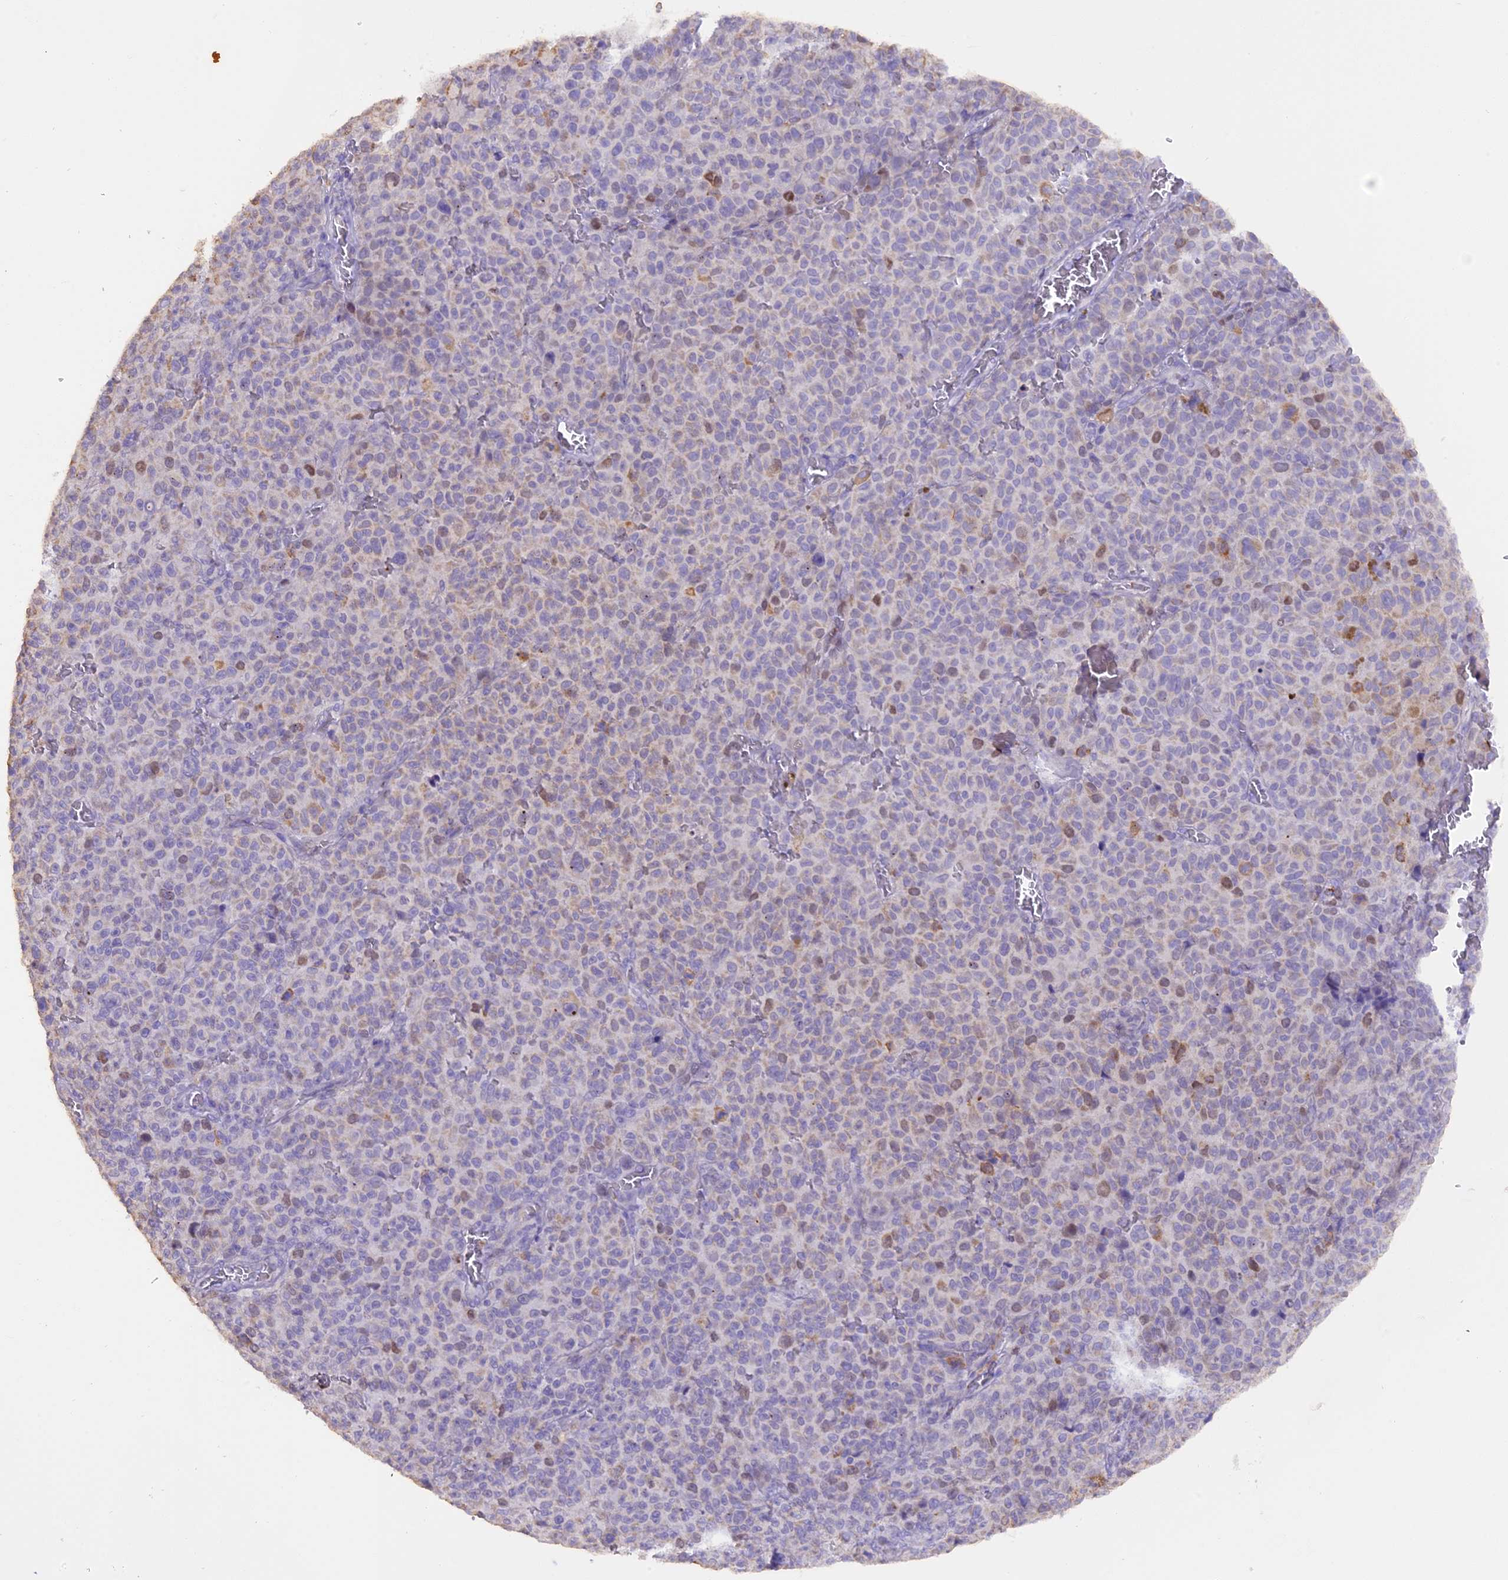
{"staining": {"intensity": "weak", "quantity": "<25%", "location": "cytoplasmic/membranous"}, "tissue": "melanoma", "cell_type": "Tumor cells", "image_type": "cancer", "snomed": [{"axis": "morphology", "description": "Malignant melanoma, NOS"}, {"axis": "topography", "description": "Skin"}], "caption": "Tumor cells show no significant staining in melanoma.", "gene": "PKIA", "patient": {"sex": "female", "age": 82}}